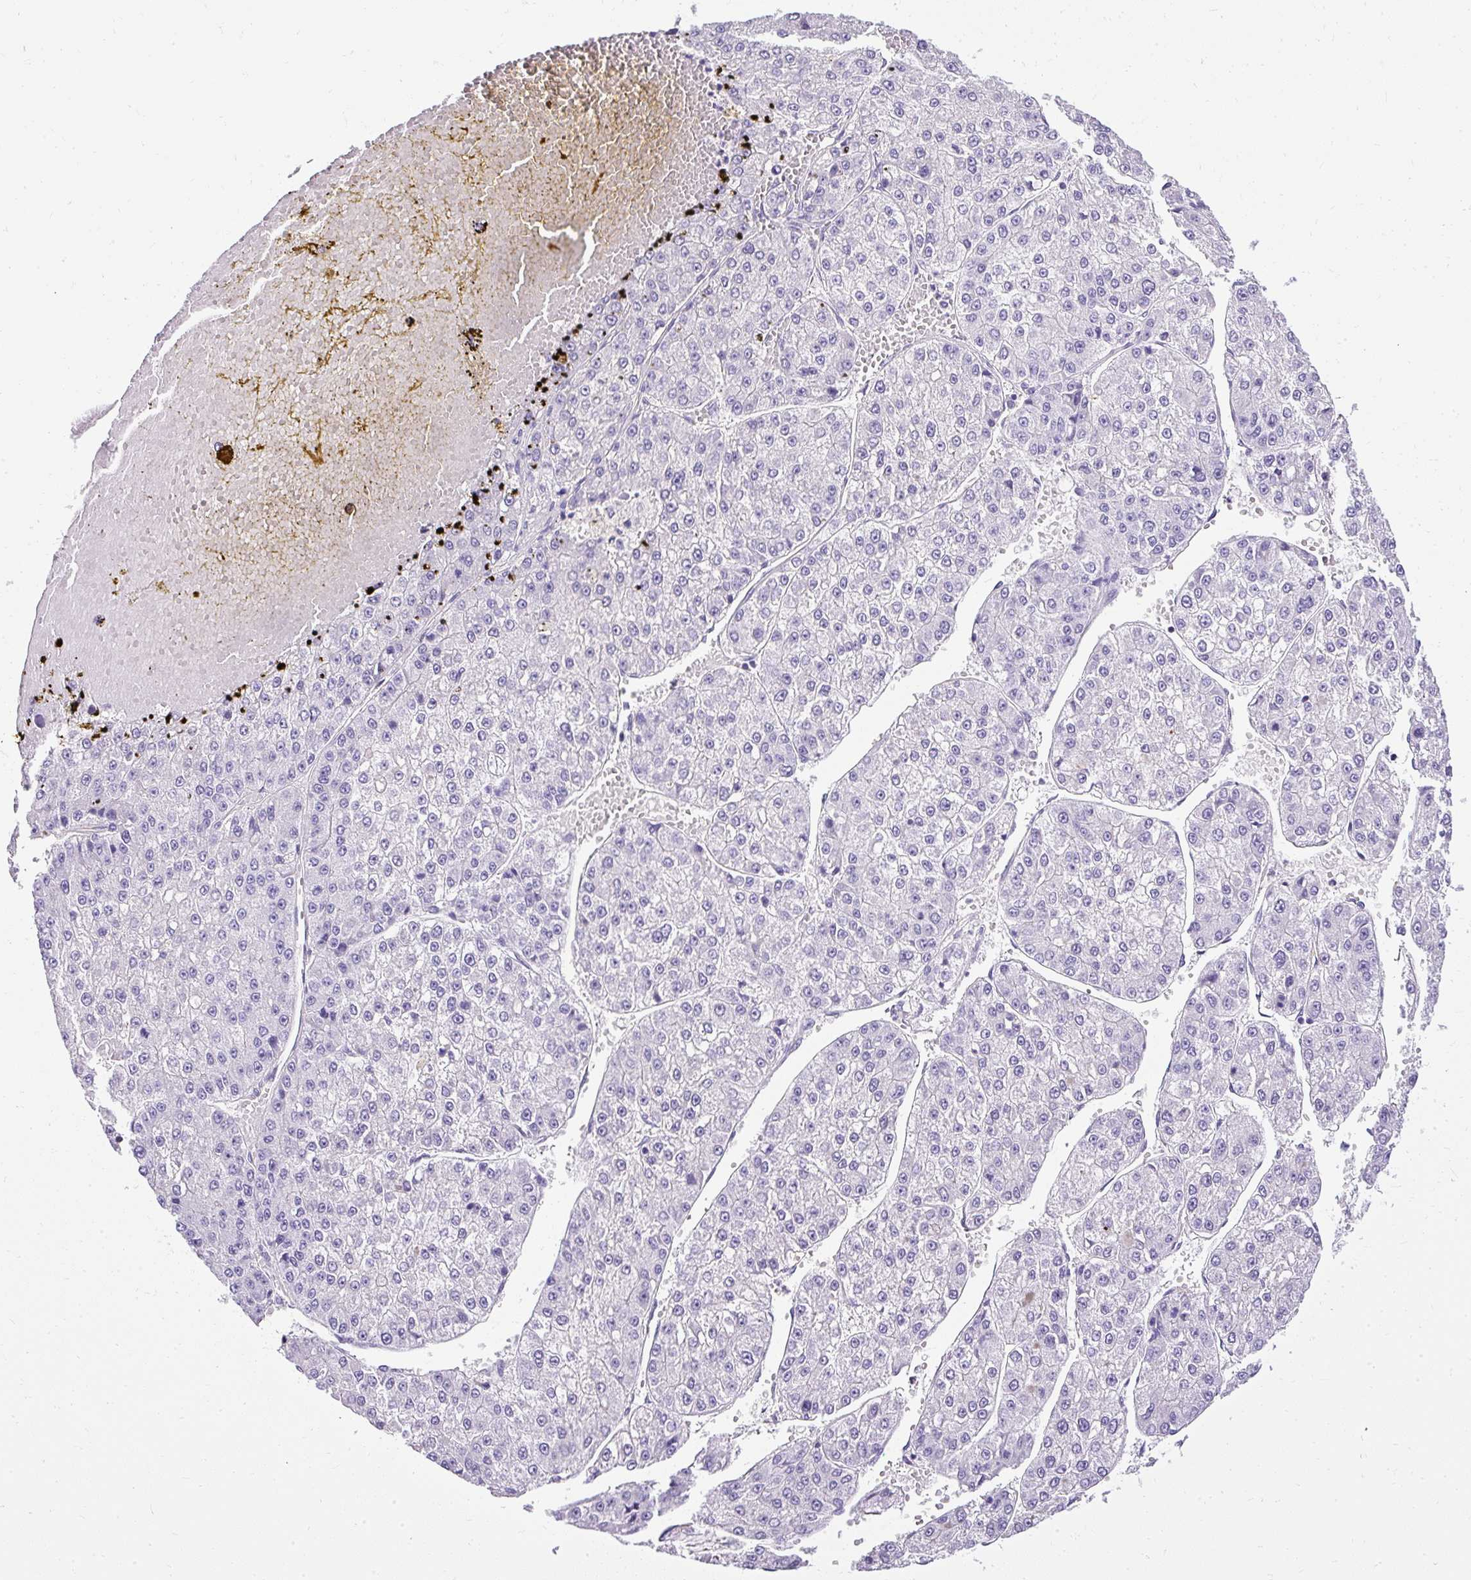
{"staining": {"intensity": "negative", "quantity": "none", "location": "none"}, "tissue": "liver cancer", "cell_type": "Tumor cells", "image_type": "cancer", "snomed": [{"axis": "morphology", "description": "Carcinoma, Hepatocellular, NOS"}, {"axis": "topography", "description": "Liver"}], "caption": "IHC image of human liver hepatocellular carcinoma stained for a protein (brown), which shows no positivity in tumor cells.", "gene": "PLS1", "patient": {"sex": "female", "age": 73}}